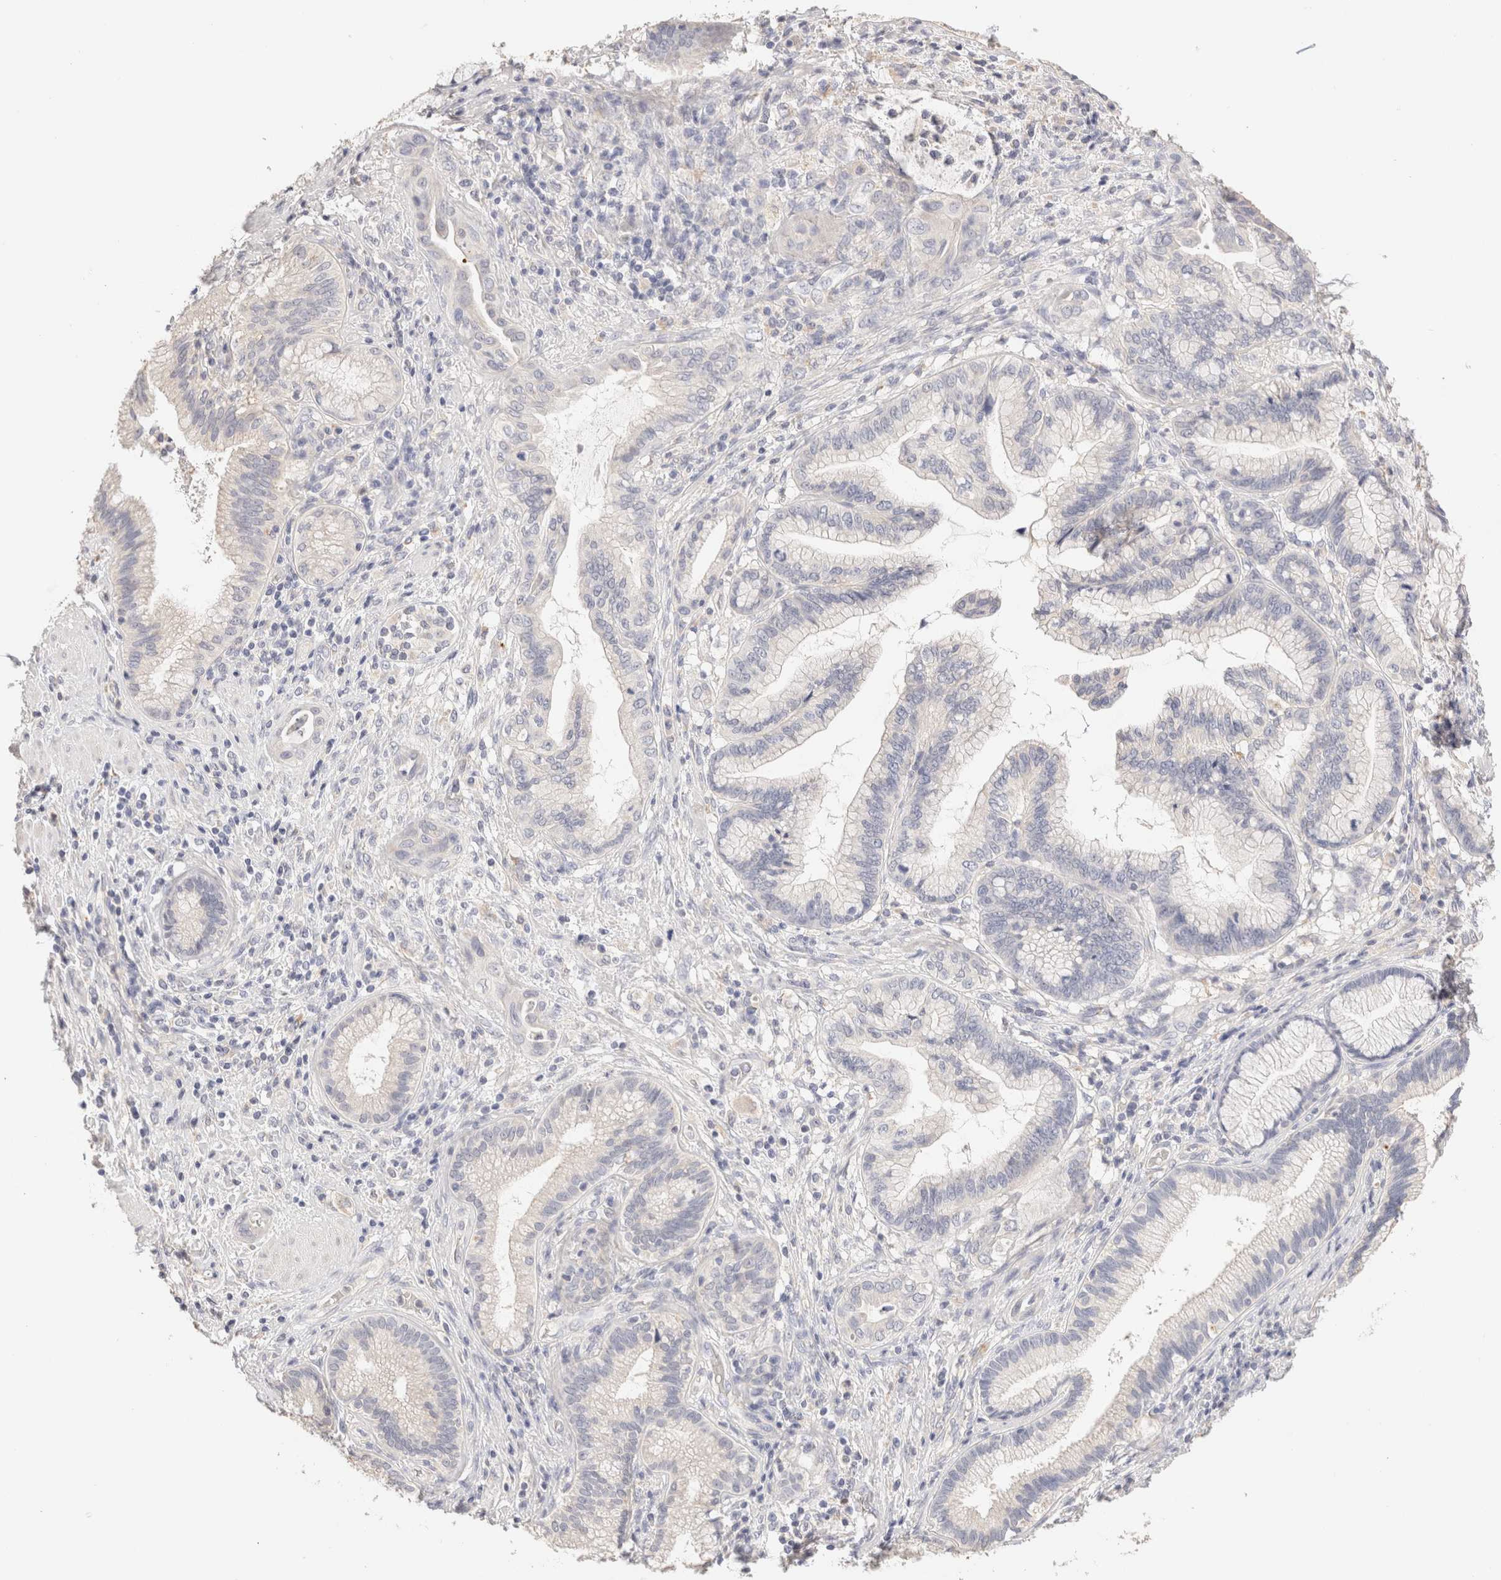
{"staining": {"intensity": "negative", "quantity": "none", "location": "none"}, "tissue": "pancreatic cancer", "cell_type": "Tumor cells", "image_type": "cancer", "snomed": [{"axis": "morphology", "description": "Adenocarcinoma, NOS"}, {"axis": "topography", "description": "Pancreas"}], "caption": "DAB (3,3'-diaminobenzidine) immunohistochemical staining of adenocarcinoma (pancreatic) shows no significant expression in tumor cells.", "gene": "SCGB2A2", "patient": {"sex": "female", "age": 64}}